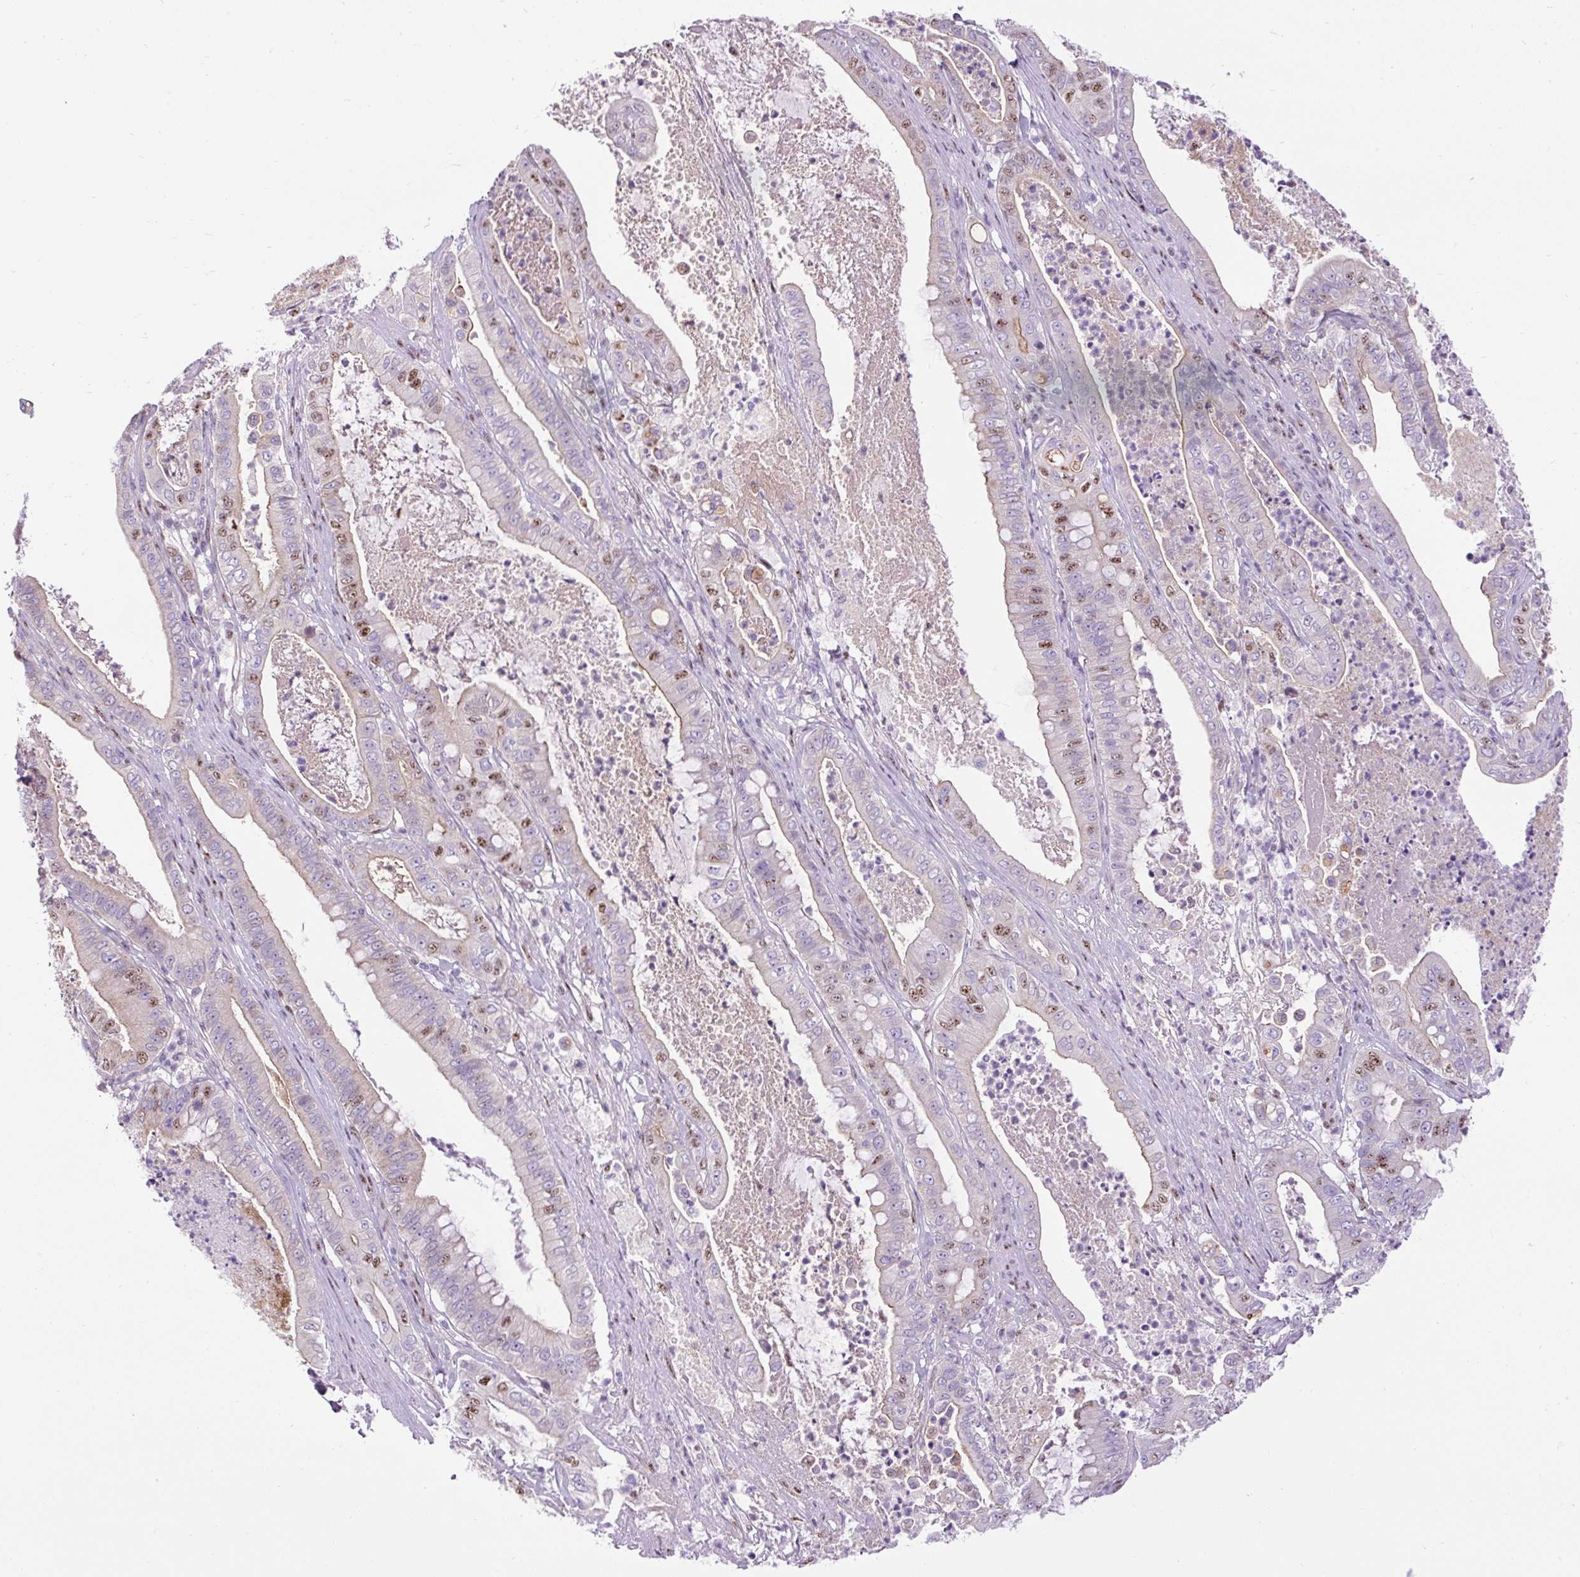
{"staining": {"intensity": "moderate", "quantity": "25%-75%", "location": "cytoplasmic/membranous,nuclear"}, "tissue": "pancreatic cancer", "cell_type": "Tumor cells", "image_type": "cancer", "snomed": [{"axis": "morphology", "description": "Adenocarcinoma, NOS"}, {"axis": "topography", "description": "Pancreas"}], "caption": "IHC micrograph of neoplastic tissue: pancreatic adenocarcinoma stained using immunohistochemistry displays medium levels of moderate protein expression localized specifically in the cytoplasmic/membranous and nuclear of tumor cells, appearing as a cytoplasmic/membranous and nuclear brown color.", "gene": "SMC5", "patient": {"sex": "male", "age": 71}}